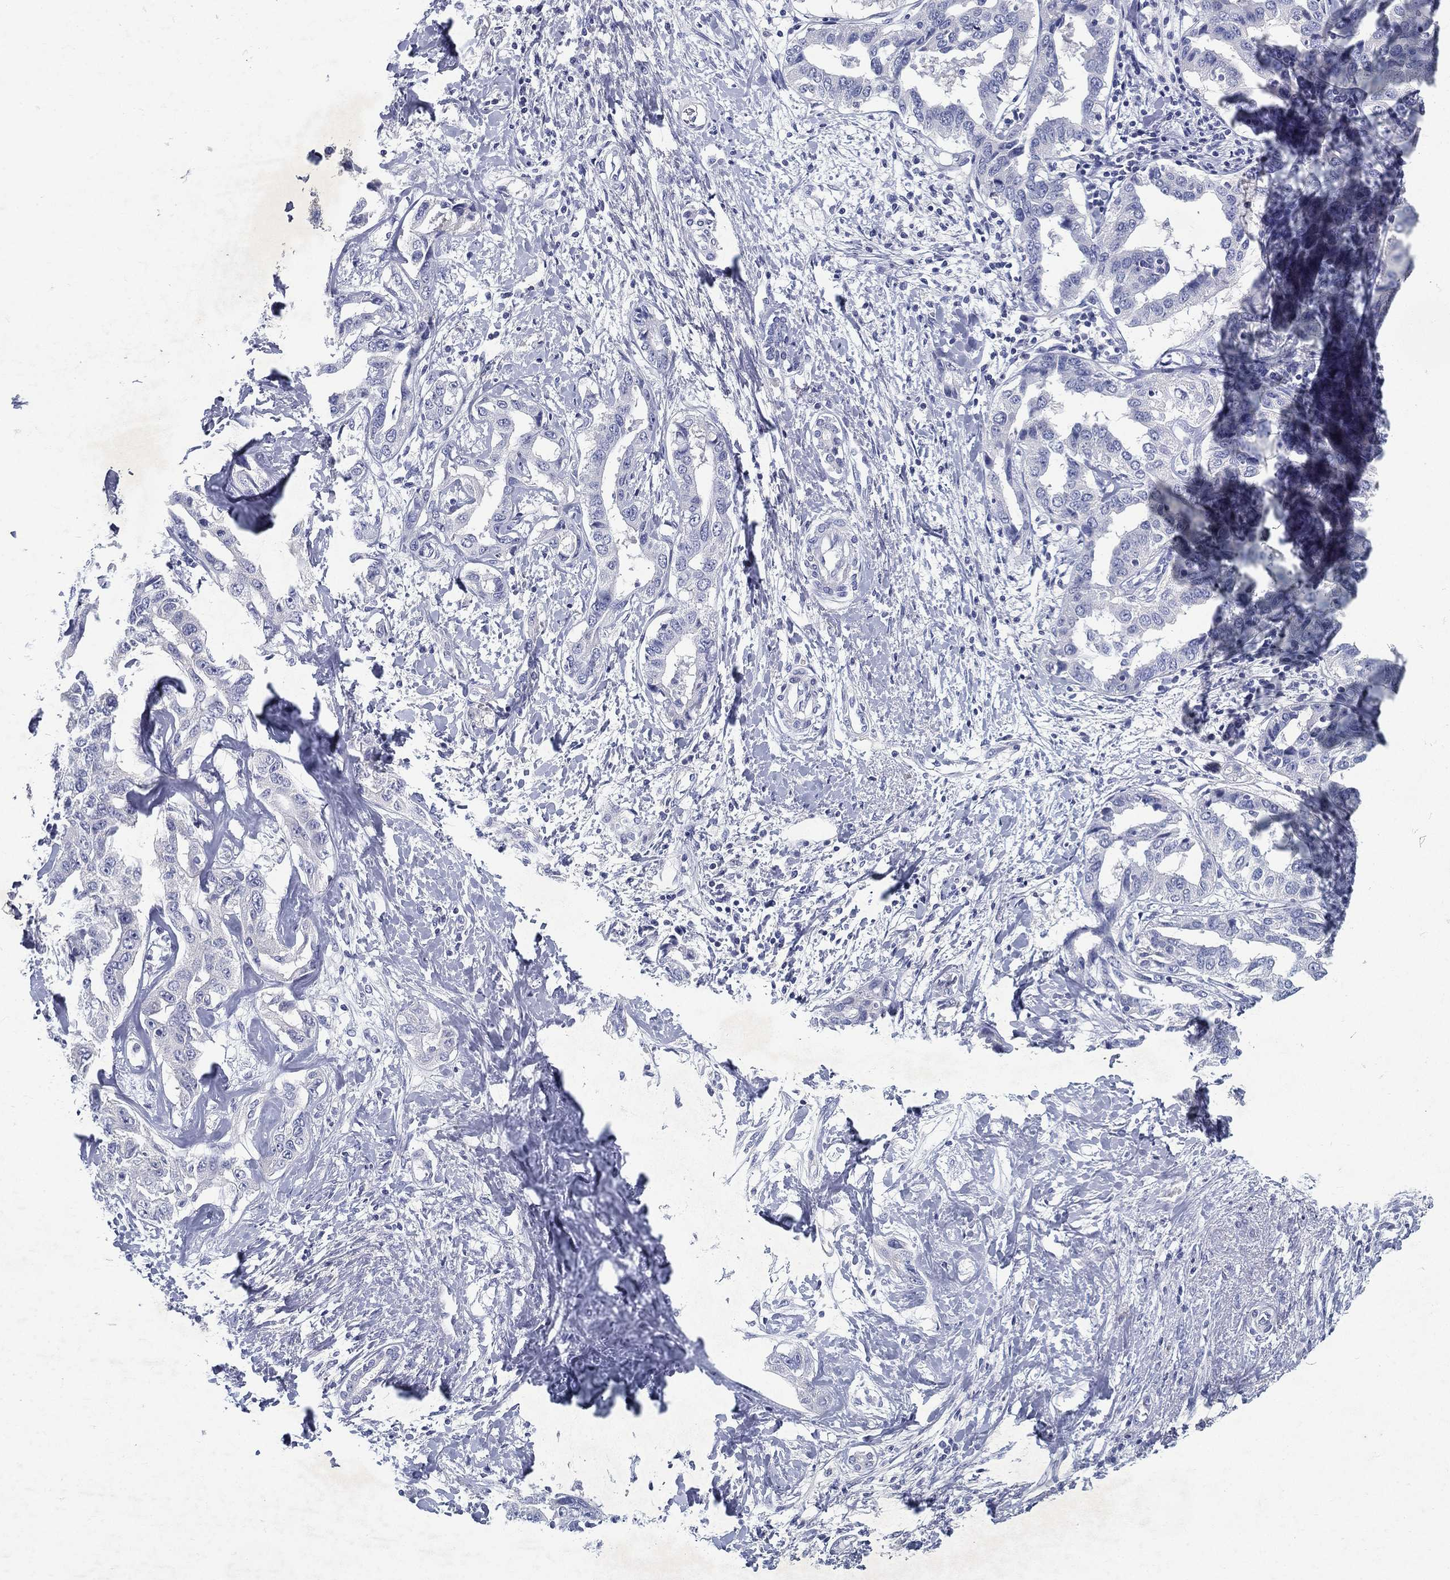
{"staining": {"intensity": "negative", "quantity": "none", "location": "none"}, "tissue": "liver cancer", "cell_type": "Tumor cells", "image_type": "cancer", "snomed": [{"axis": "morphology", "description": "Cholangiocarcinoma"}, {"axis": "topography", "description": "Liver"}], "caption": "This is an immunohistochemistry (IHC) micrograph of liver cholangiocarcinoma. There is no expression in tumor cells.", "gene": "RGS13", "patient": {"sex": "male", "age": 59}}